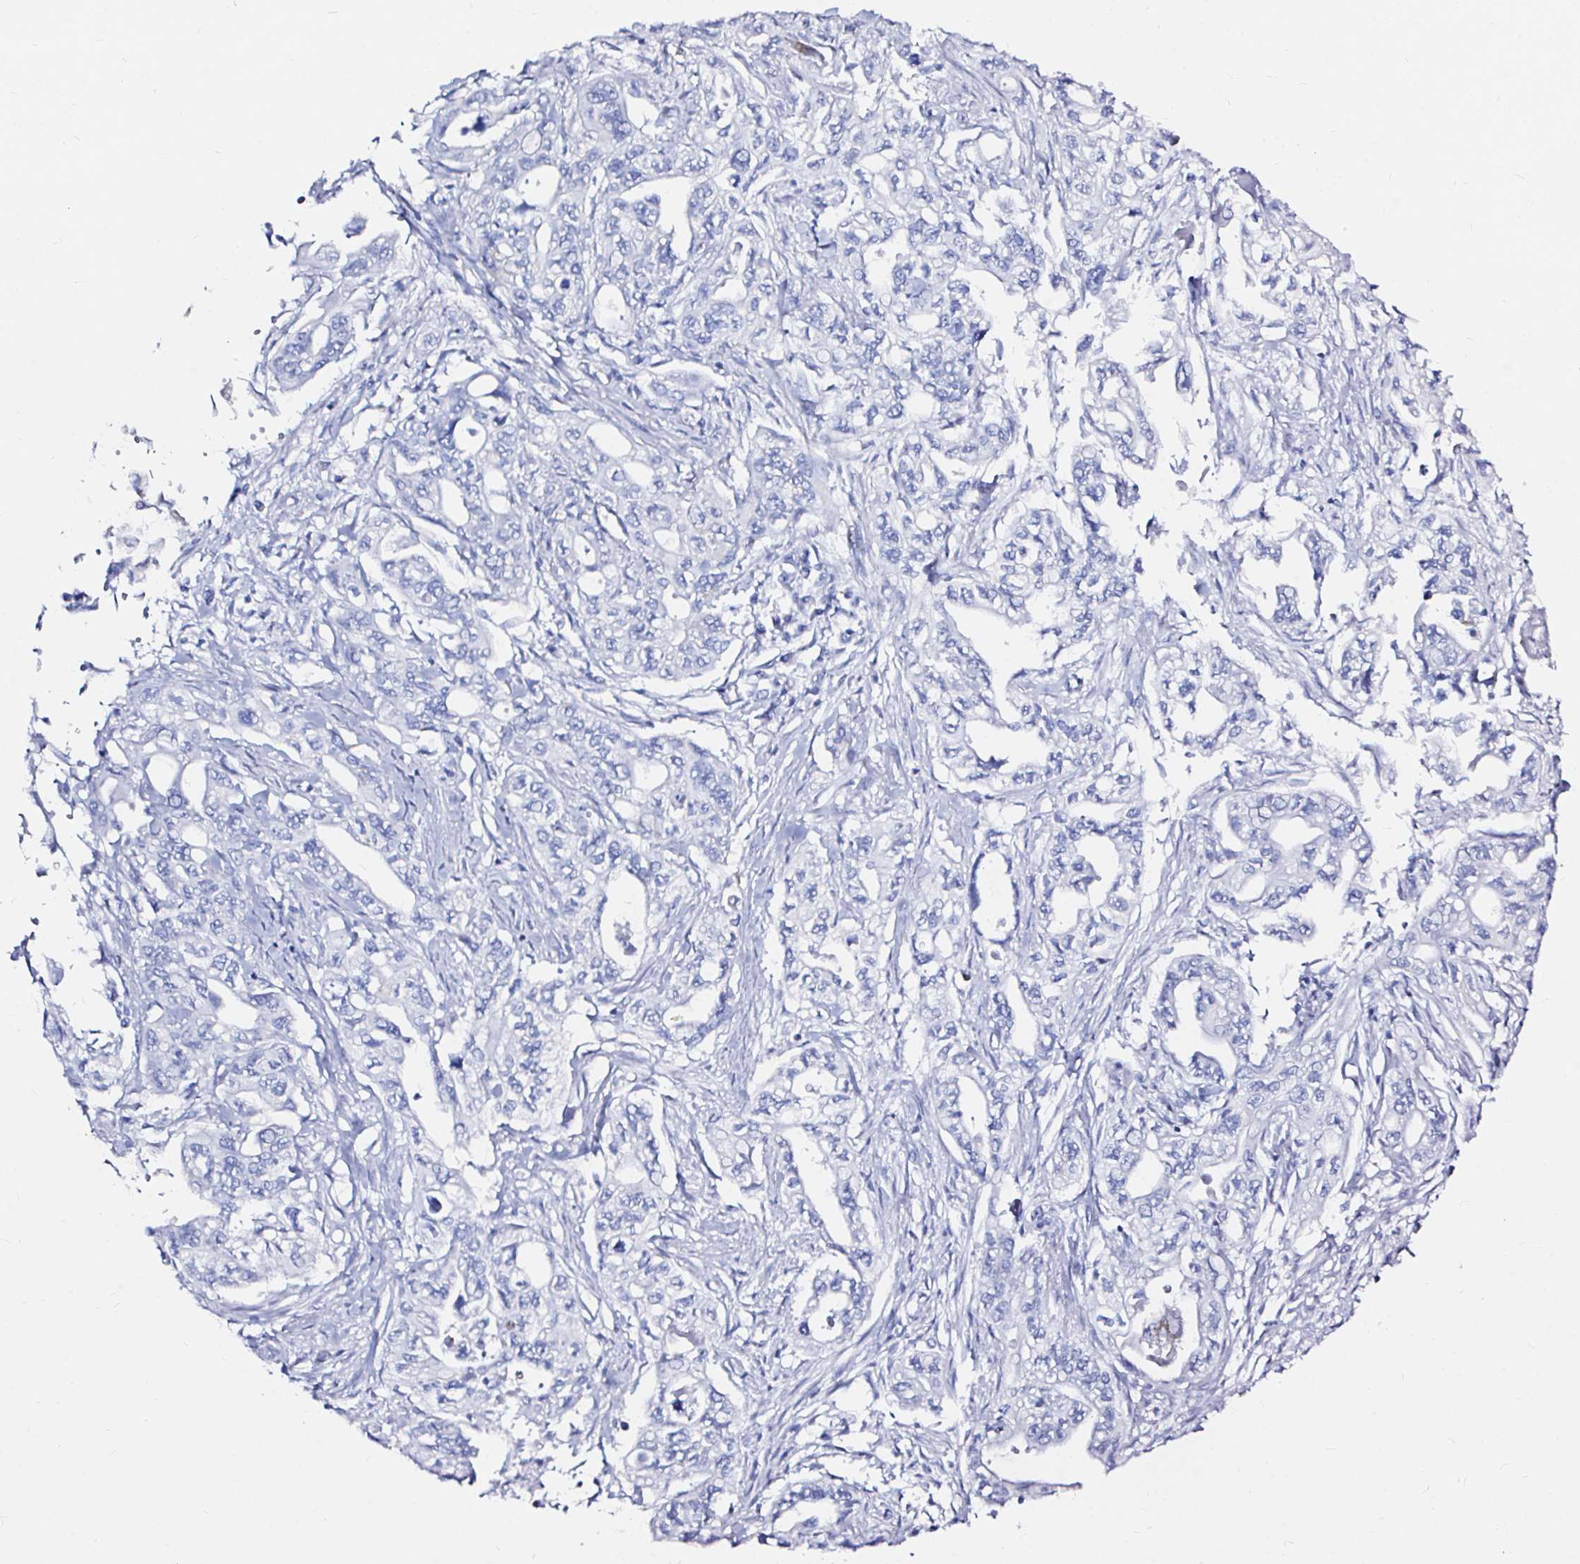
{"staining": {"intensity": "negative", "quantity": "none", "location": "none"}, "tissue": "pancreatic cancer", "cell_type": "Tumor cells", "image_type": "cancer", "snomed": [{"axis": "morphology", "description": "Adenocarcinoma, NOS"}, {"axis": "topography", "description": "Pancreas"}], "caption": "This is an immunohistochemistry image of human pancreatic cancer. There is no positivity in tumor cells.", "gene": "ZNF432", "patient": {"sex": "male", "age": 68}}